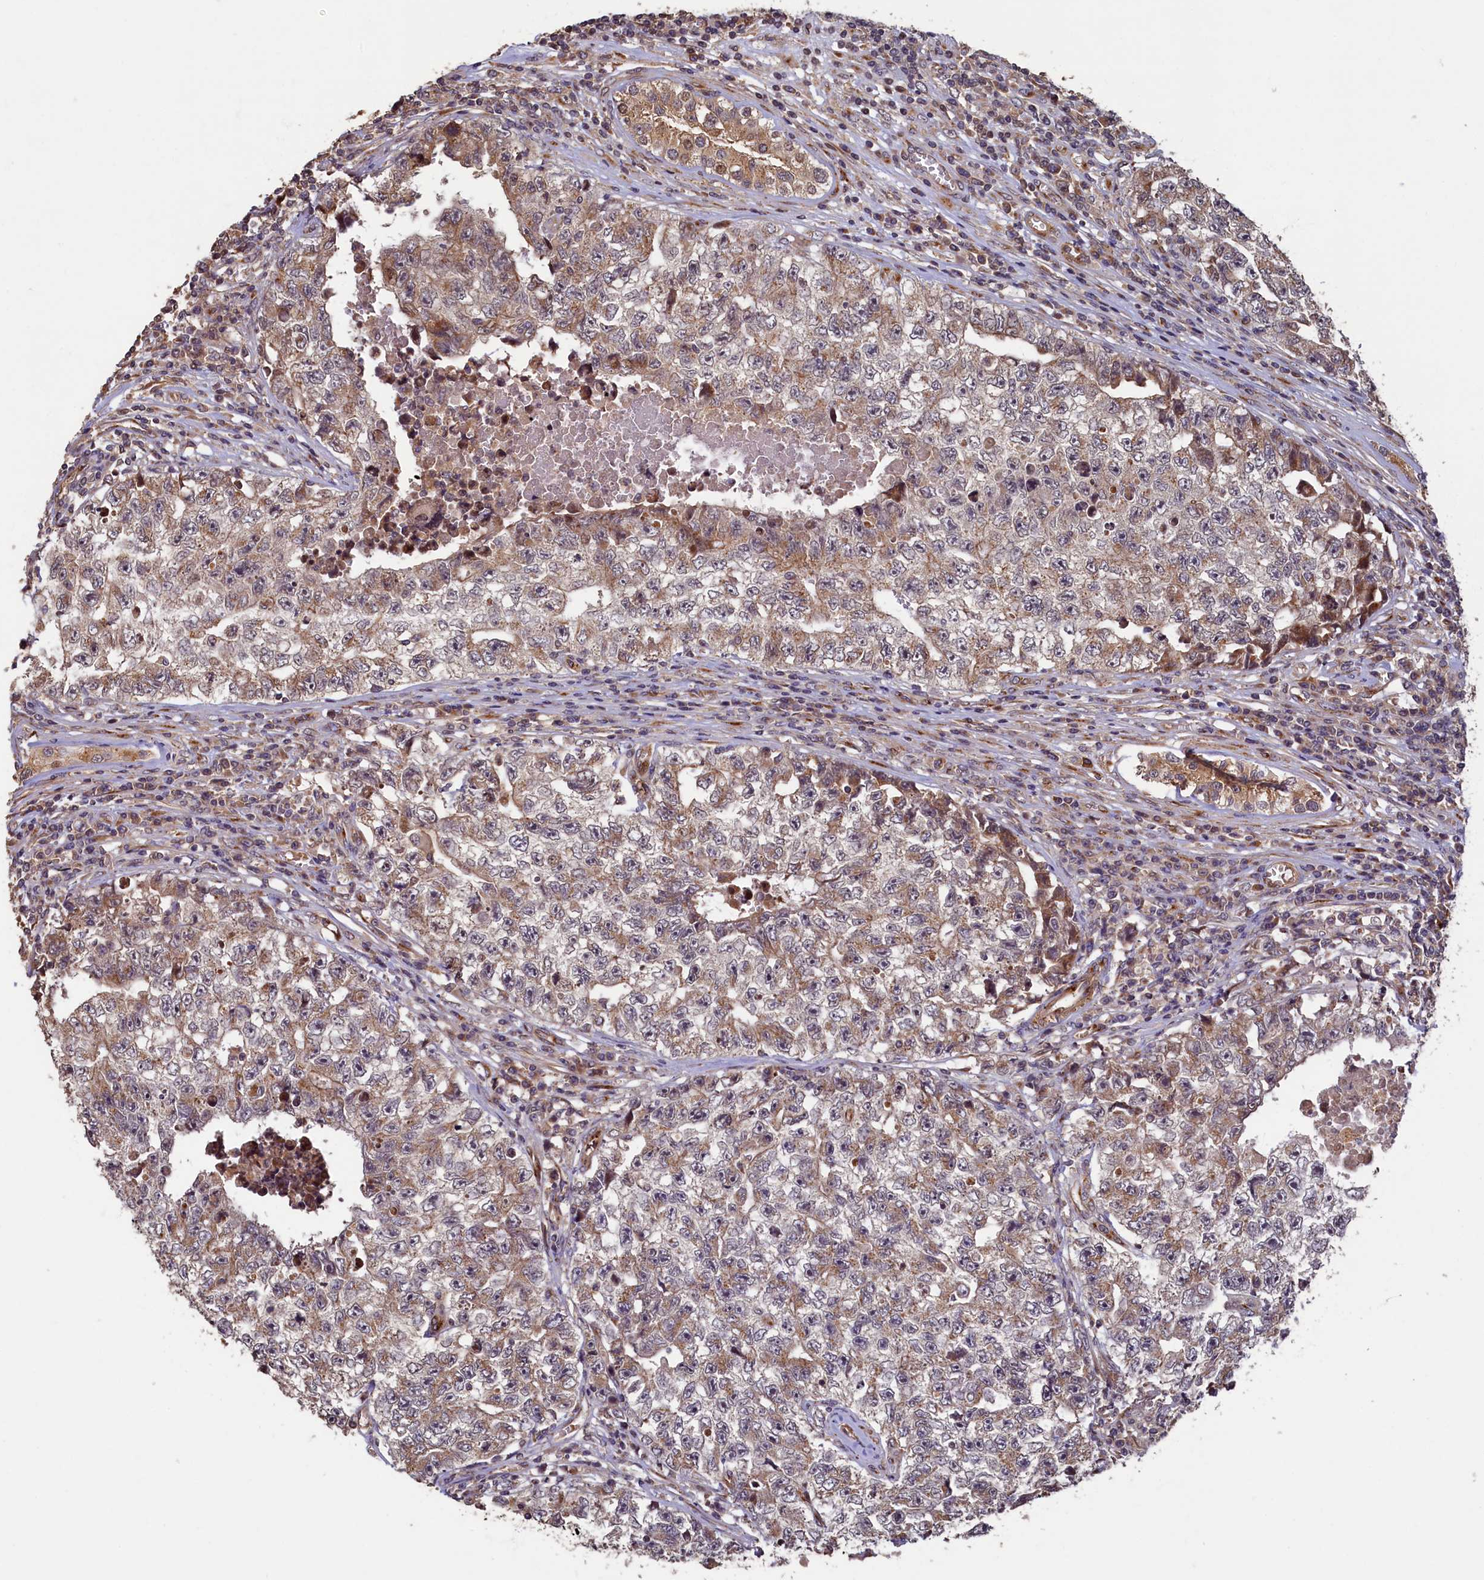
{"staining": {"intensity": "moderate", "quantity": "25%-75%", "location": "cytoplasmic/membranous"}, "tissue": "testis cancer", "cell_type": "Tumor cells", "image_type": "cancer", "snomed": [{"axis": "morphology", "description": "Carcinoma, Embryonal, NOS"}, {"axis": "topography", "description": "Testis"}], "caption": "There is medium levels of moderate cytoplasmic/membranous expression in tumor cells of testis cancer (embryonal carcinoma), as demonstrated by immunohistochemical staining (brown color).", "gene": "TMEM181", "patient": {"sex": "male", "age": 17}}